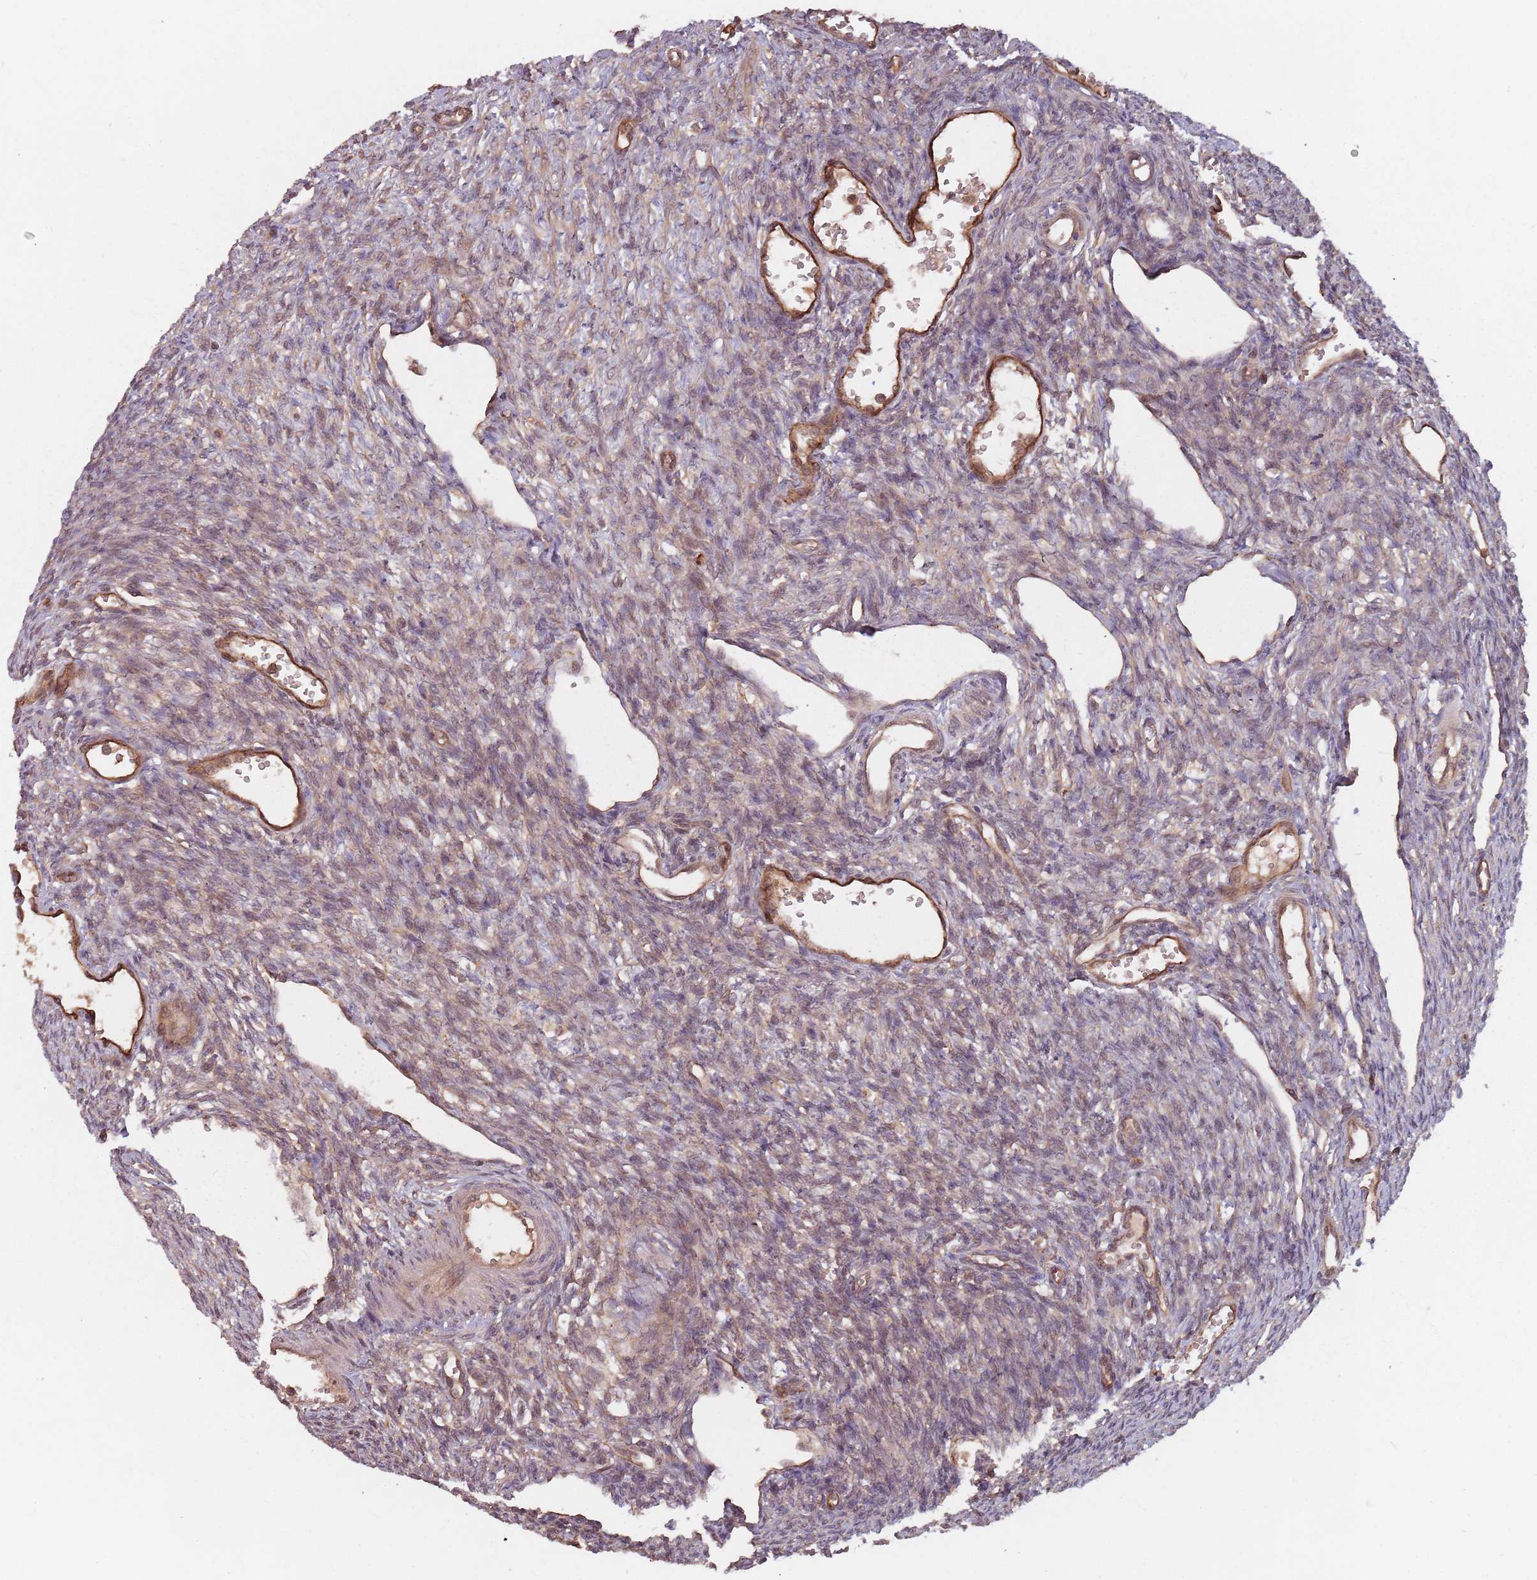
{"staining": {"intensity": "weak", "quantity": "<25%", "location": "cytoplasmic/membranous"}, "tissue": "ovary", "cell_type": "Ovarian stroma cells", "image_type": "normal", "snomed": [{"axis": "morphology", "description": "Normal tissue, NOS"}, {"axis": "morphology", "description": "Cyst, NOS"}, {"axis": "topography", "description": "Ovary"}], "caption": "A histopathology image of ovary stained for a protein exhibits no brown staining in ovarian stroma cells.", "gene": "C3orf14", "patient": {"sex": "female", "age": 33}}